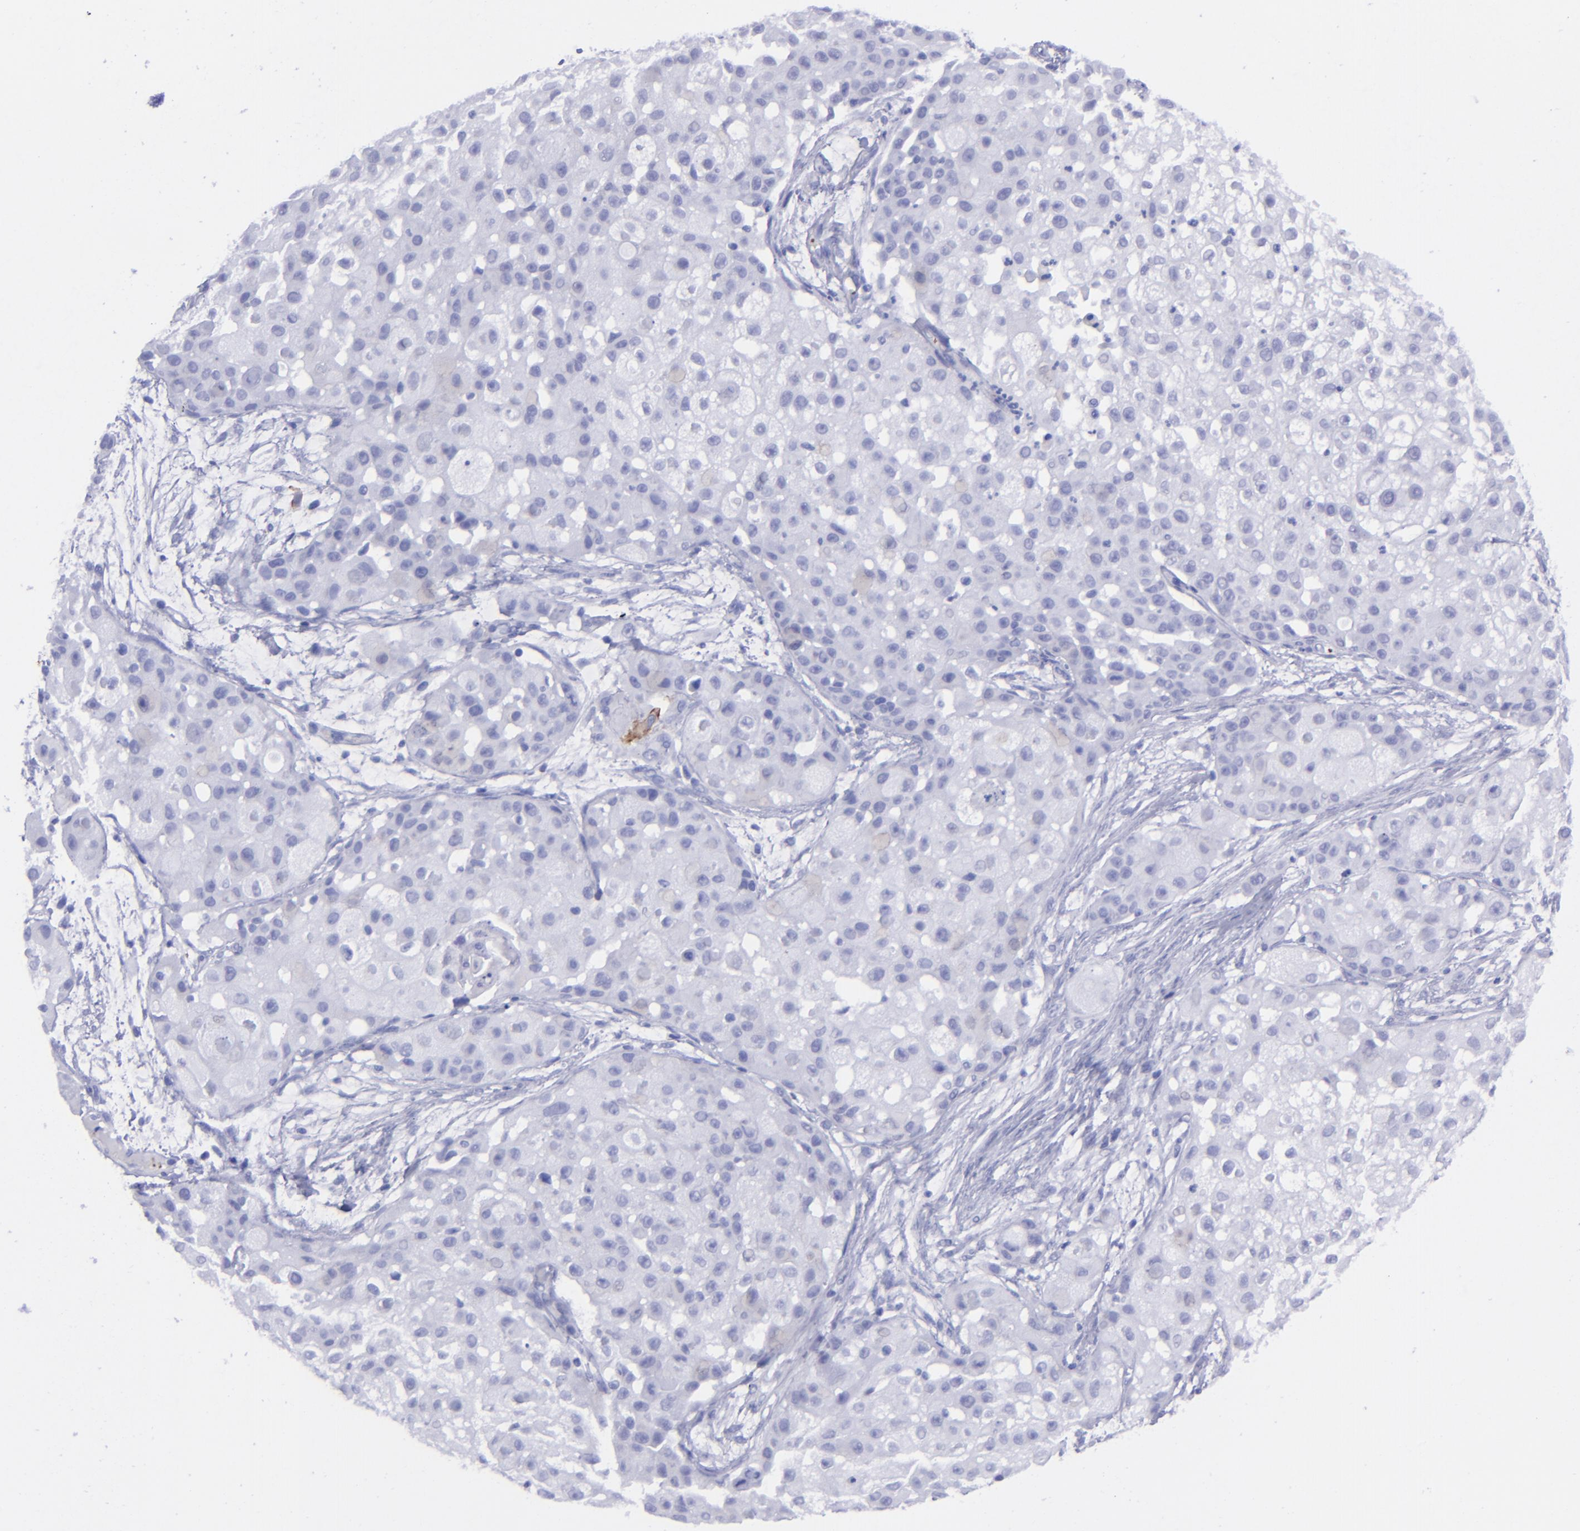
{"staining": {"intensity": "negative", "quantity": "none", "location": "none"}, "tissue": "skin cancer", "cell_type": "Tumor cells", "image_type": "cancer", "snomed": [{"axis": "morphology", "description": "Squamous cell carcinoma, NOS"}, {"axis": "topography", "description": "Skin"}], "caption": "High magnification brightfield microscopy of skin cancer stained with DAB (3,3'-diaminobenzidine) (brown) and counterstained with hematoxylin (blue): tumor cells show no significant positivity.", "gene": "EFCAB13", "patient": {"sex": "female", "age": 57}}